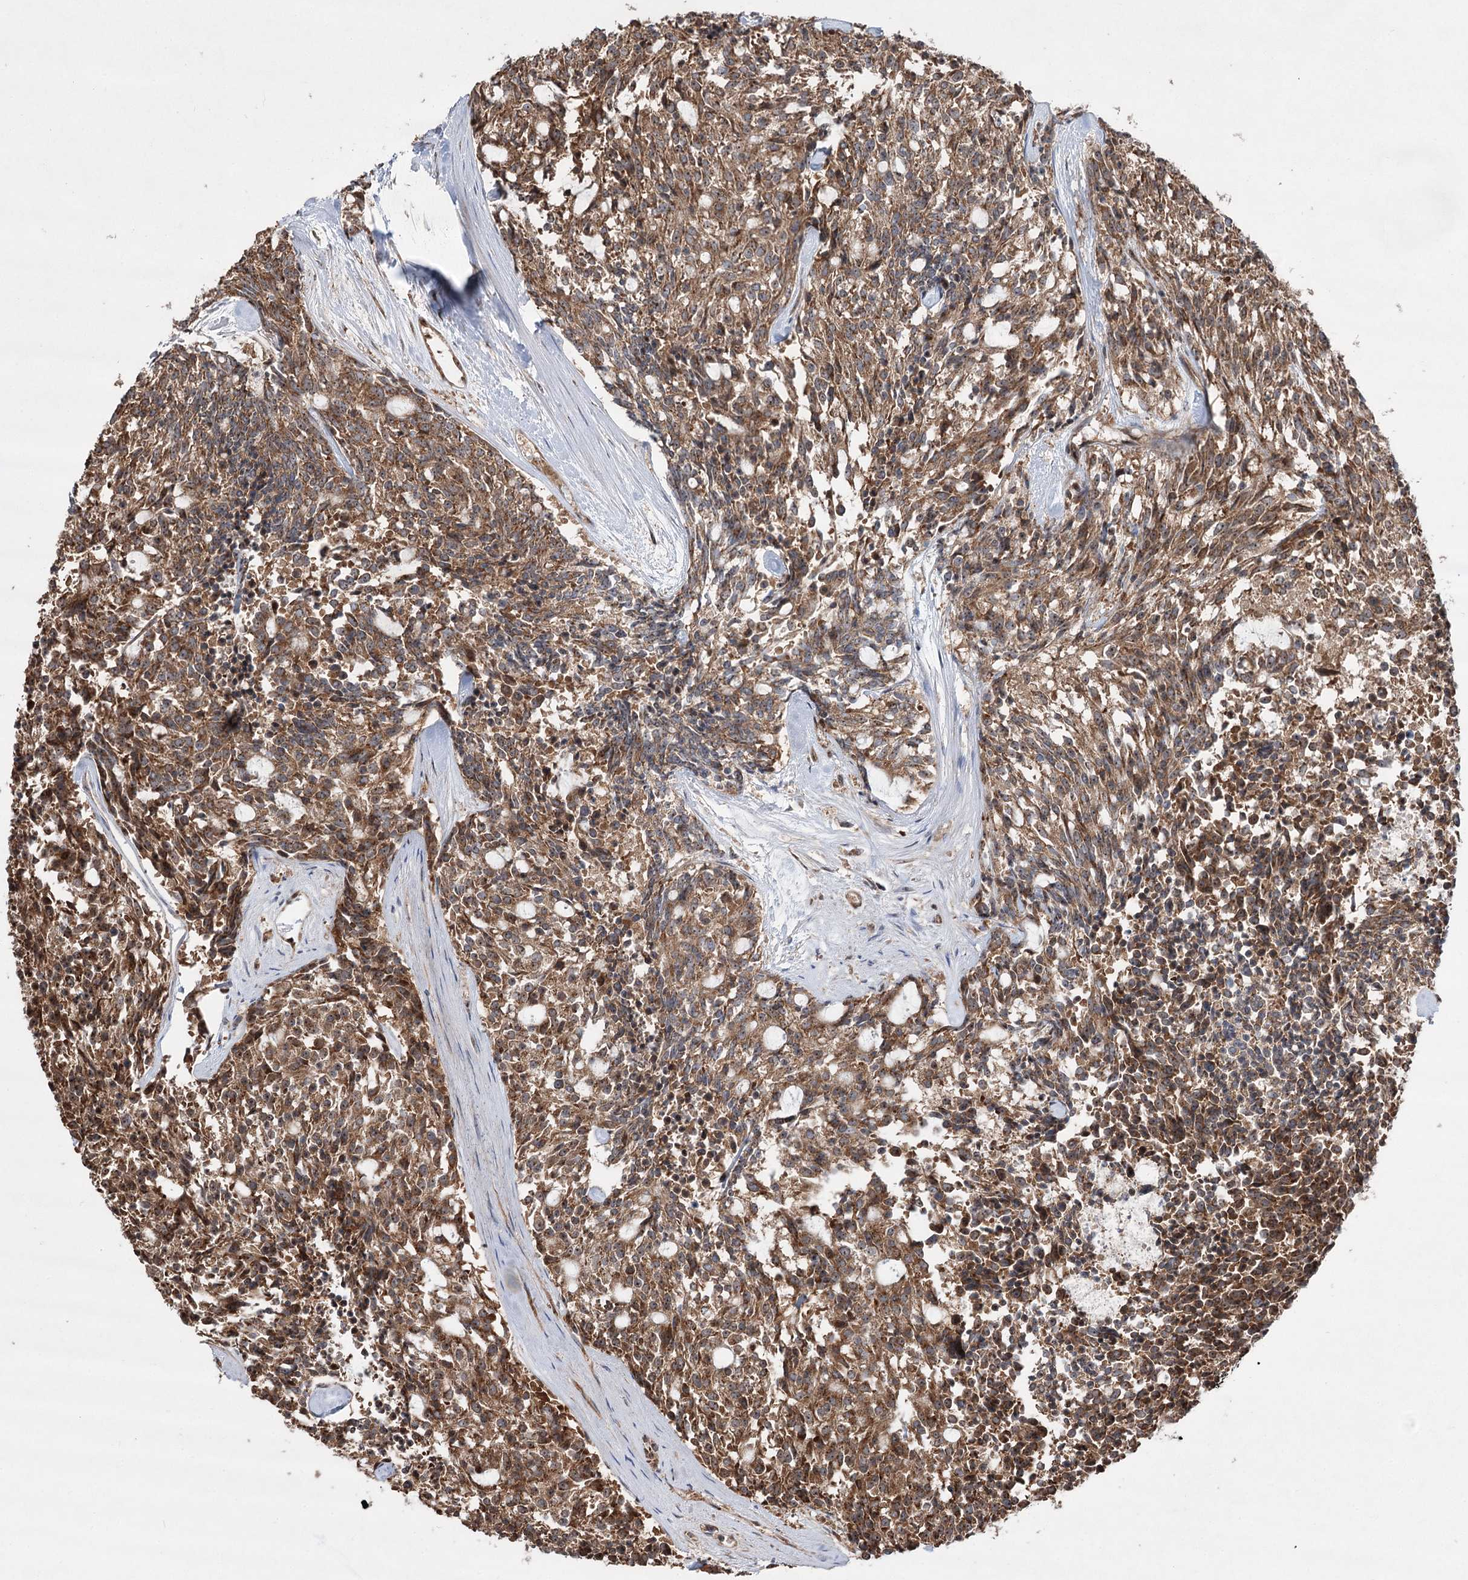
{"staining": {"intensity": "moderate", "quantity": ">75%", "location": "cytoplasmic/membranous"}, "tissue": "carcinoid", "cell_type": "Tumor cells", "image_type": "cancer", "snomed": [{"axis": "morphology", "description": "Carcinoid, malignant, NOS"}, {"axis": "topography", "description": "Pancreas"}], "caption": "Brown immunohistochemical staining in carcinoid reveals moderate cytoplasmic/membranous expression in approximately >75% of tumor cells. (DAB = brown stain, brightfield microscopy at high magnification).", "gene": "SERINC5", "patient": {"sex": "female", "age": 54}}